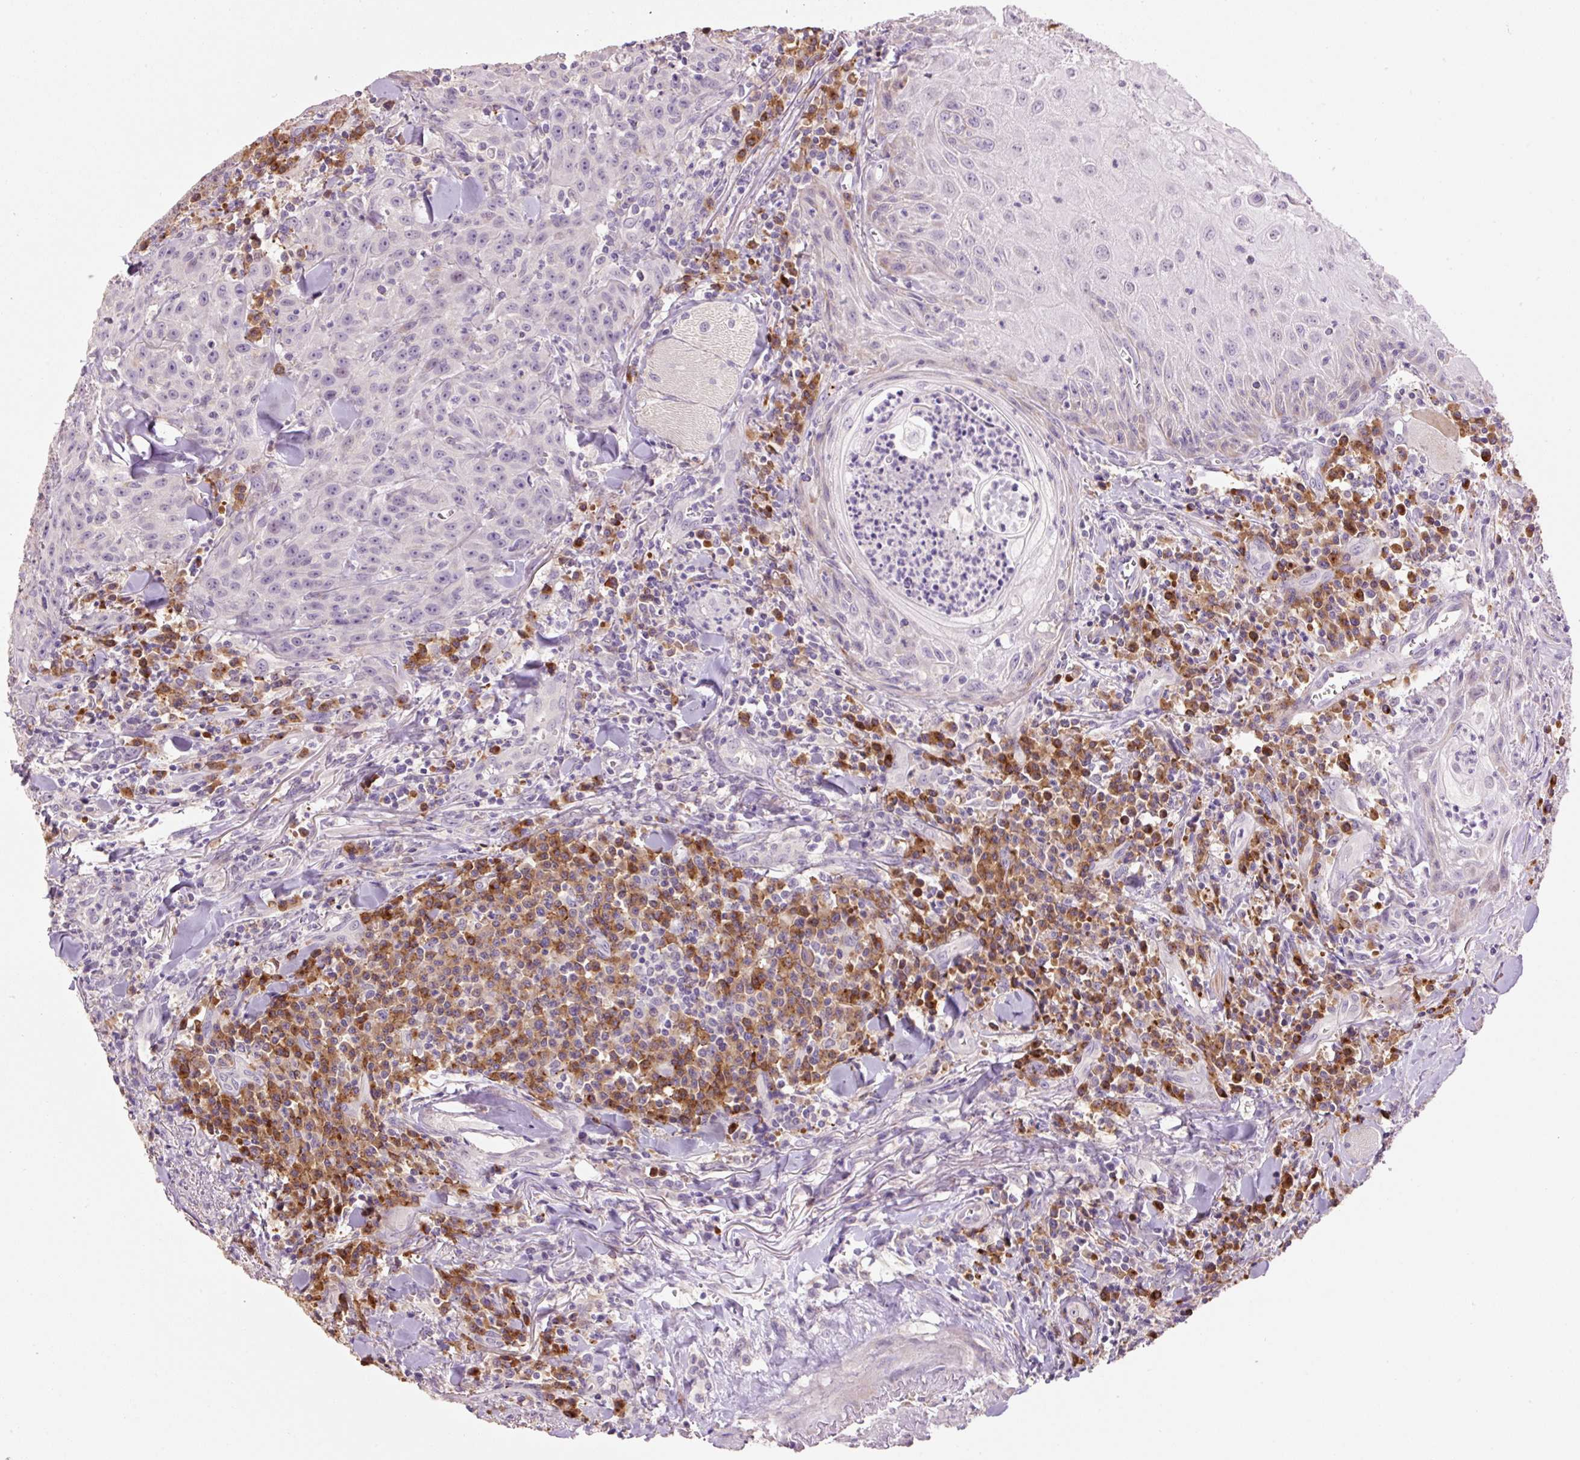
{"staining": {"intensity": "weak", "quantity": "<25%", "location": "cytoplasmic/membranous"}, "tissue": "head and neck cancer", "cell_type": "Tumor cells", "image_type": "cancer", "snomed": [{"axis": "morphology", "description": "Normal tissue, NOS"}, {"axis": "morphology", "description": "Squamous cell carcinoma, NOS"}, {"axis": "topography", "description": "Oral tissue"}, {"axis": "topography", "description": "Head-Neck"}], "caption": "The image reveals no staining of tumor cells in head and neck squamous cell carcinoma.", "gene": "HAX1", "patient": {"sex": "female", "age": 70}}